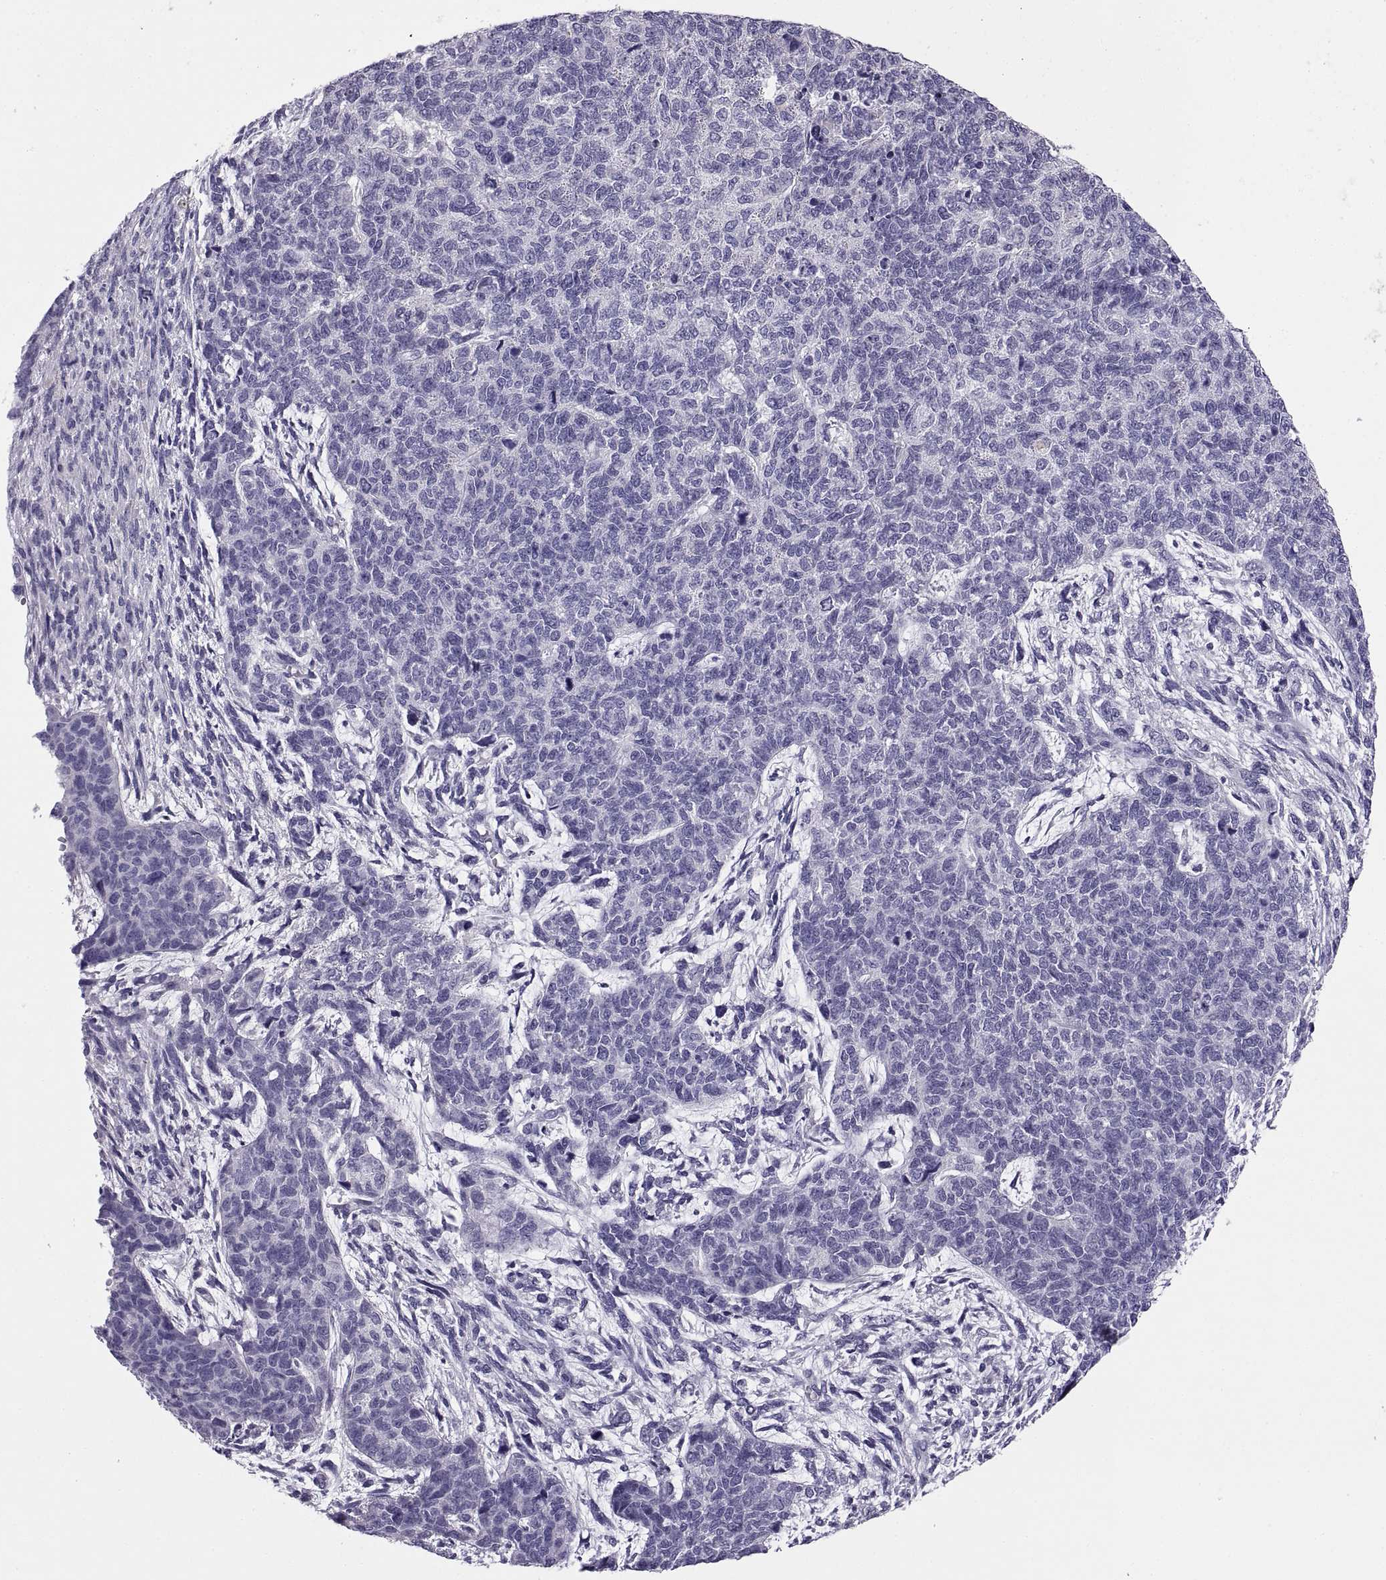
{"staining": {"intensity": "negative", "quantity": "none", "location": "none"}, "tissue": "cervical cancer", "cell_type": "Tumor cells", "image_type": "cancer", "snomed": [{"axis": "morphology", "description": "Squamous cell carcinoma, NOS"}, {"axis": "topography", "description": "Cervix"}], "caption": "DAB (3,3'-diaminobenzidine) immunohistochemical staining of human cervical cancer demonstrates no significant positivity in tumor cells. Brightfield microscopy of immunohistochemistry (IHC) stained with DAB (3,3'-diaminobenzidine) (brown) and hematoxylin (blue), captured at high magnification.", "gene": "RGS20", "patient": {"sex": "female", "age": 63}}